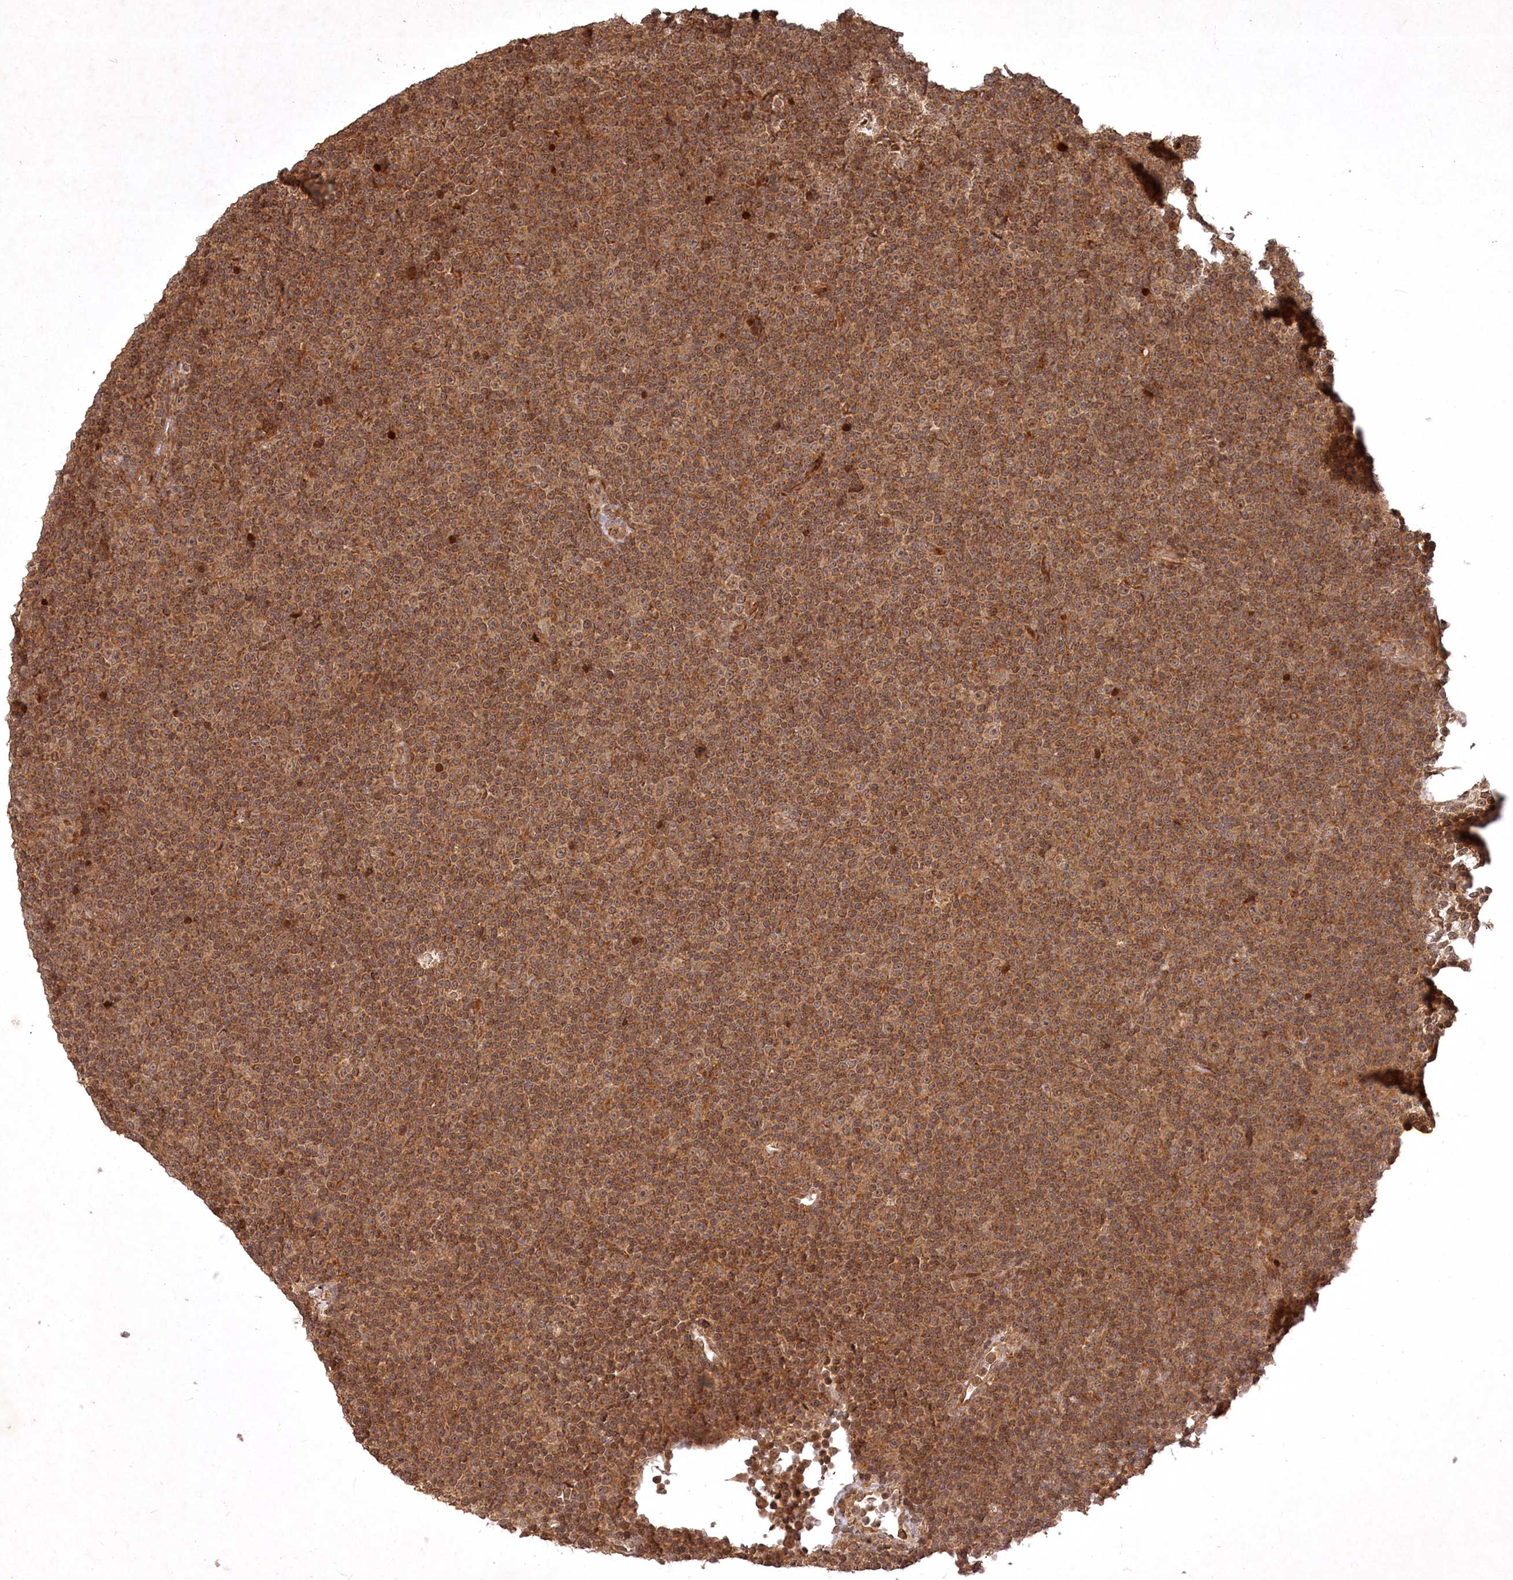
{"staining": {"intensity": "moderate", "quantity": ">75%", "location": "cytoplasmic/membranous"}, "tissue": "lymphoma", "cell_type": "Tumor cells", "image_type": "cancer", "snomed": [{"axis": "morphology", "description": "Malignant lymphoma, non-Hodgkin's type, Low grade"}, {"axis": "topography", "description": "Lymph node"}], "caption": "This image reveals malignant lymphoma, non-Hodgkin's type (low-grade) stained with immunohistochemistry (IHC) to label a protein in brown. The cytoplasmic/membranous of tumor cells show moderate positivity for the protein. Nuclei are counter-stained blue.", "gene": "UNC93A", "patient": {"sex": "female", "age": 67}}